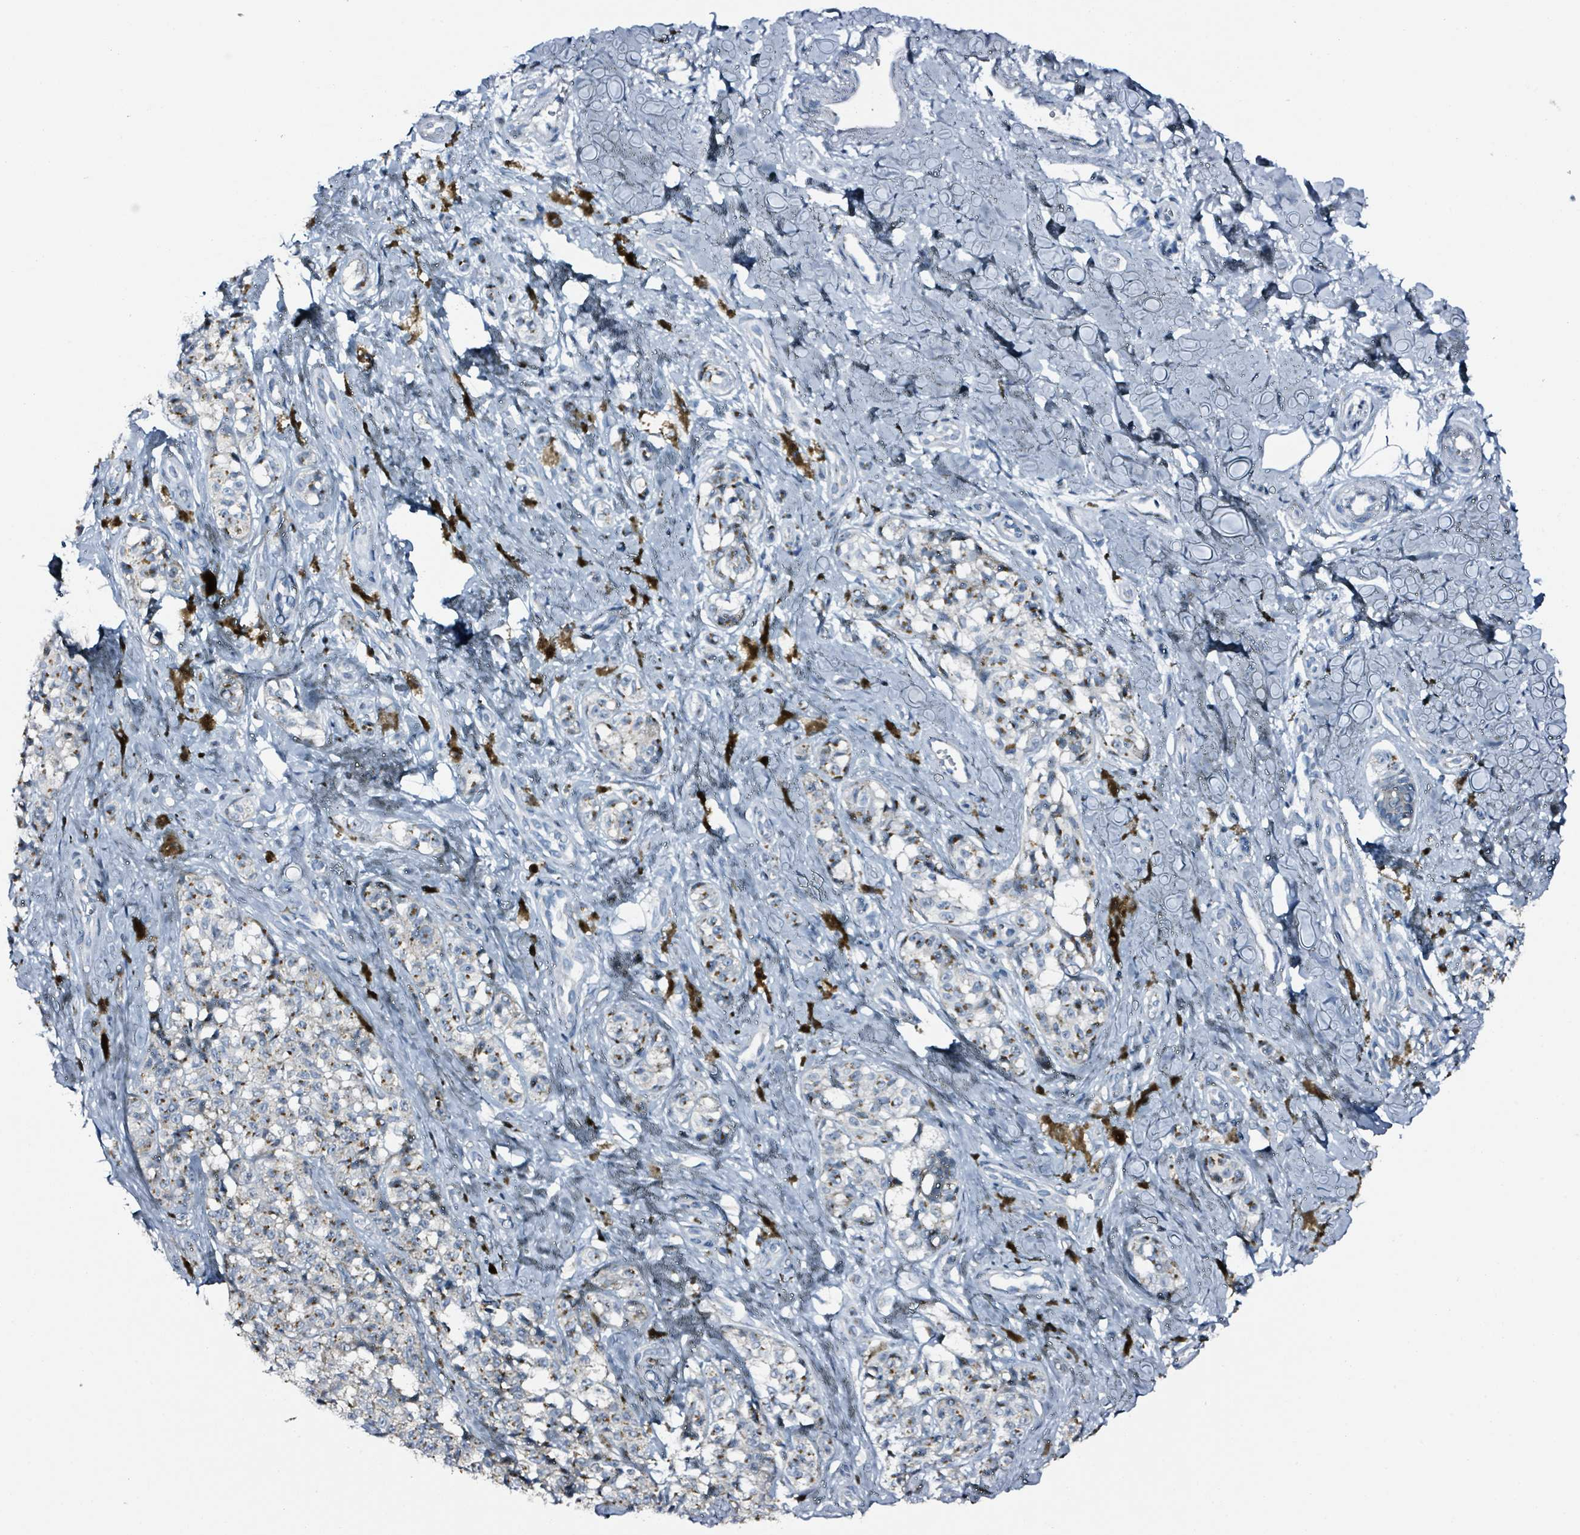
{"staining": {"intensity": "strong", "quantity": "25%-75%", "location": "cytoplasmic/membranous"}, "tissue": "melanoma", "cell_type": "Tumor cells", "image_type": "cancer", "snomed": [{"axis": "morphology", "description": "Malignant melanoma, NOS"}, {"axis": "topography", "description": "Skin"}], "caption": "A brown stain shows strong cytoplasmic/membranous positivity of a protein in human malignant melanoma tumor cells.", "gene": "B3GAT3", "patient": {"sex": "female", "age": 65}}